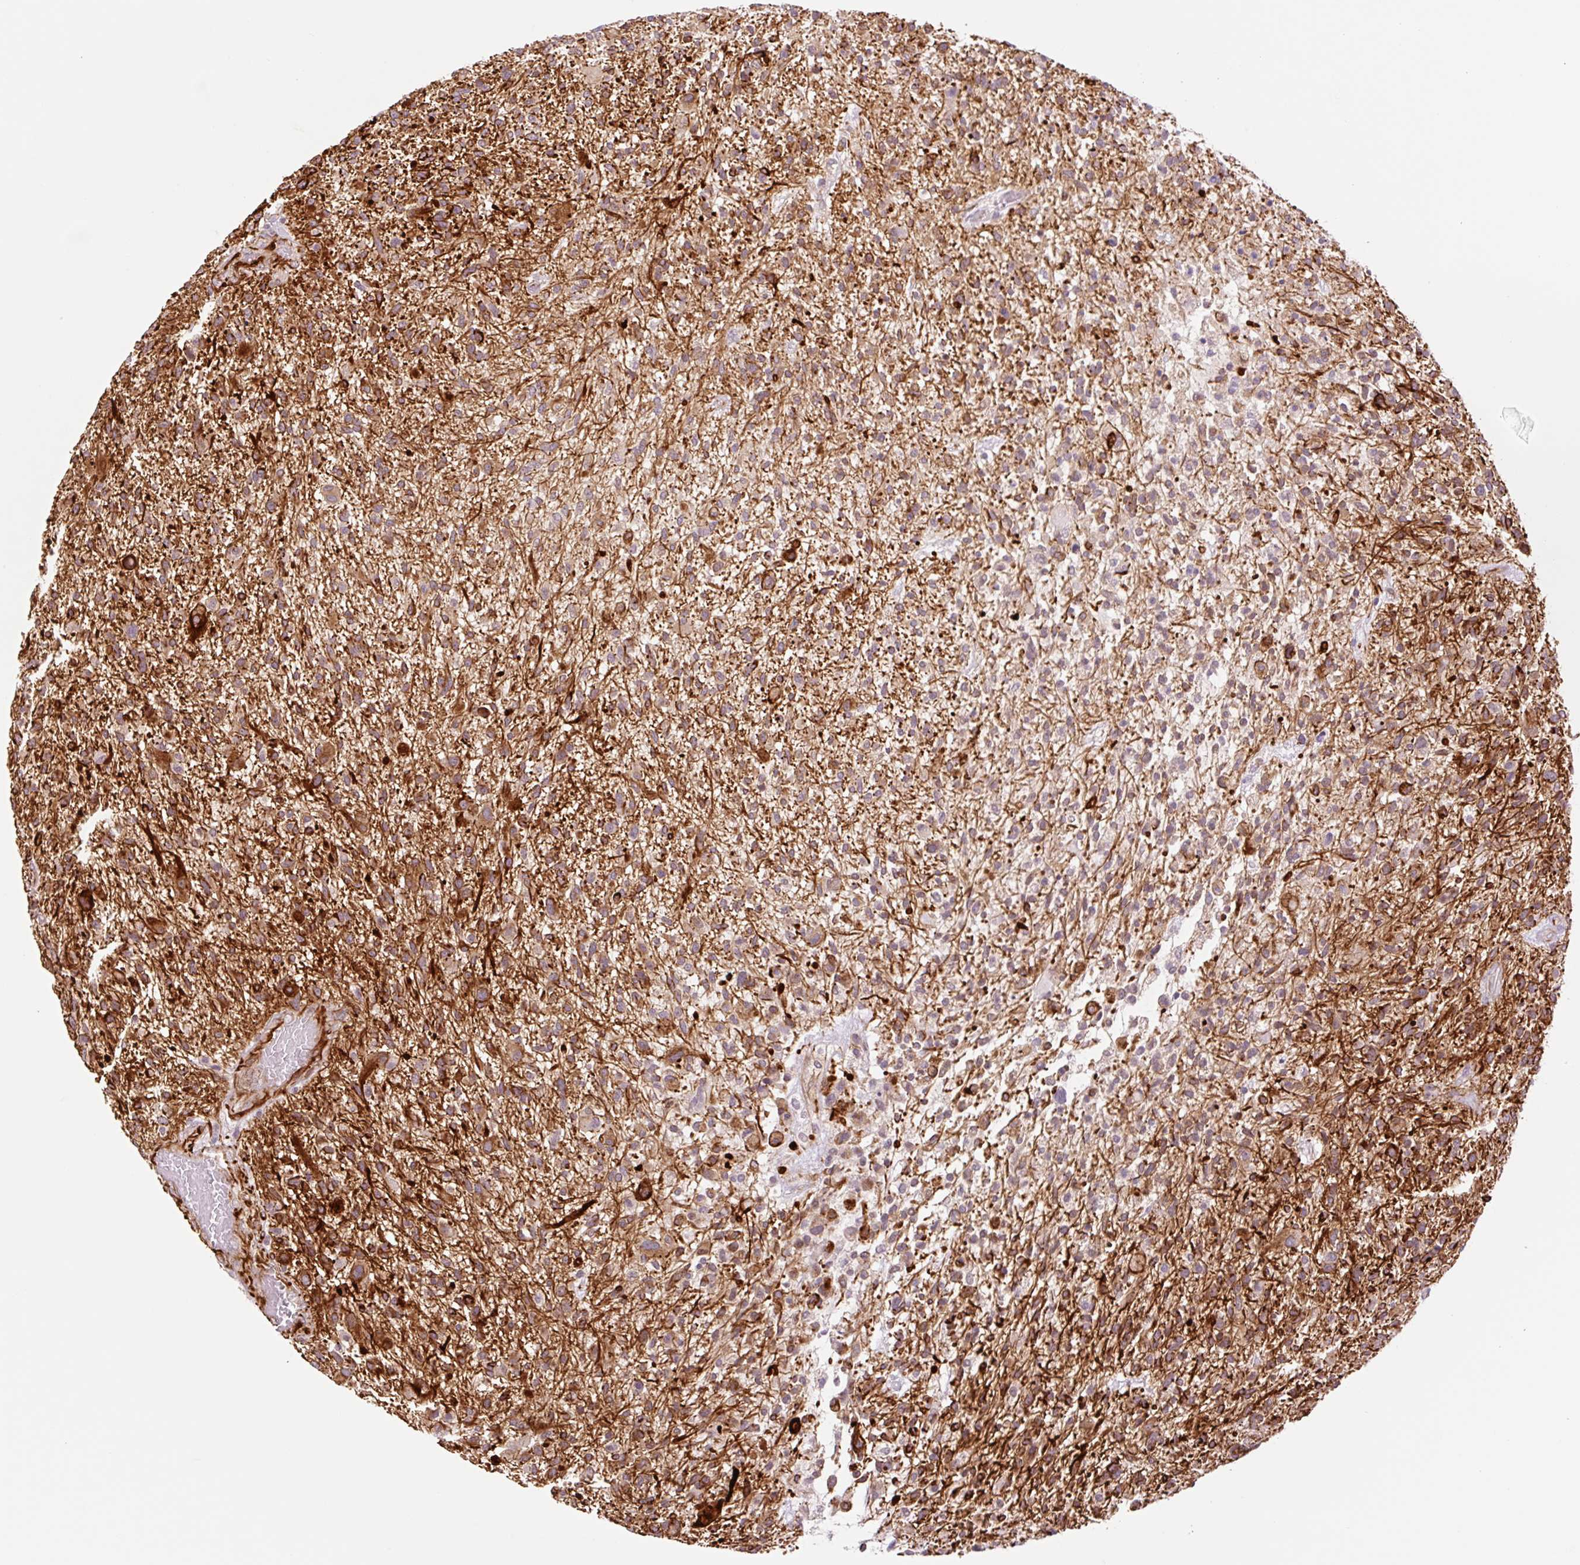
{"staining": {"intensity": "weak", "quantity": "25%-75%", "location": "cytoplasmic/membranous"}, "tissue": "glioma", "cell_type": "Tumor cells", "image_type": "cancer", "snomed": [{"axis": "morphology", "description": "Glioma, malignant, High grade"}, {"axis": "topography", "description": "Brain"}], "caption": "The image demonstrates staining of glioma, revealing weak cytoplasmic/membranous protein expression (brown color) within tumor cells. The protein is stained brown, and the nuclei are stained in blue (DAB (3,3'-diaminobenzidine) IHC with brightfield microscopy, high magnification).", "gene": "ZFYVE21", "patient": {"sex": "male", "age": 47}}